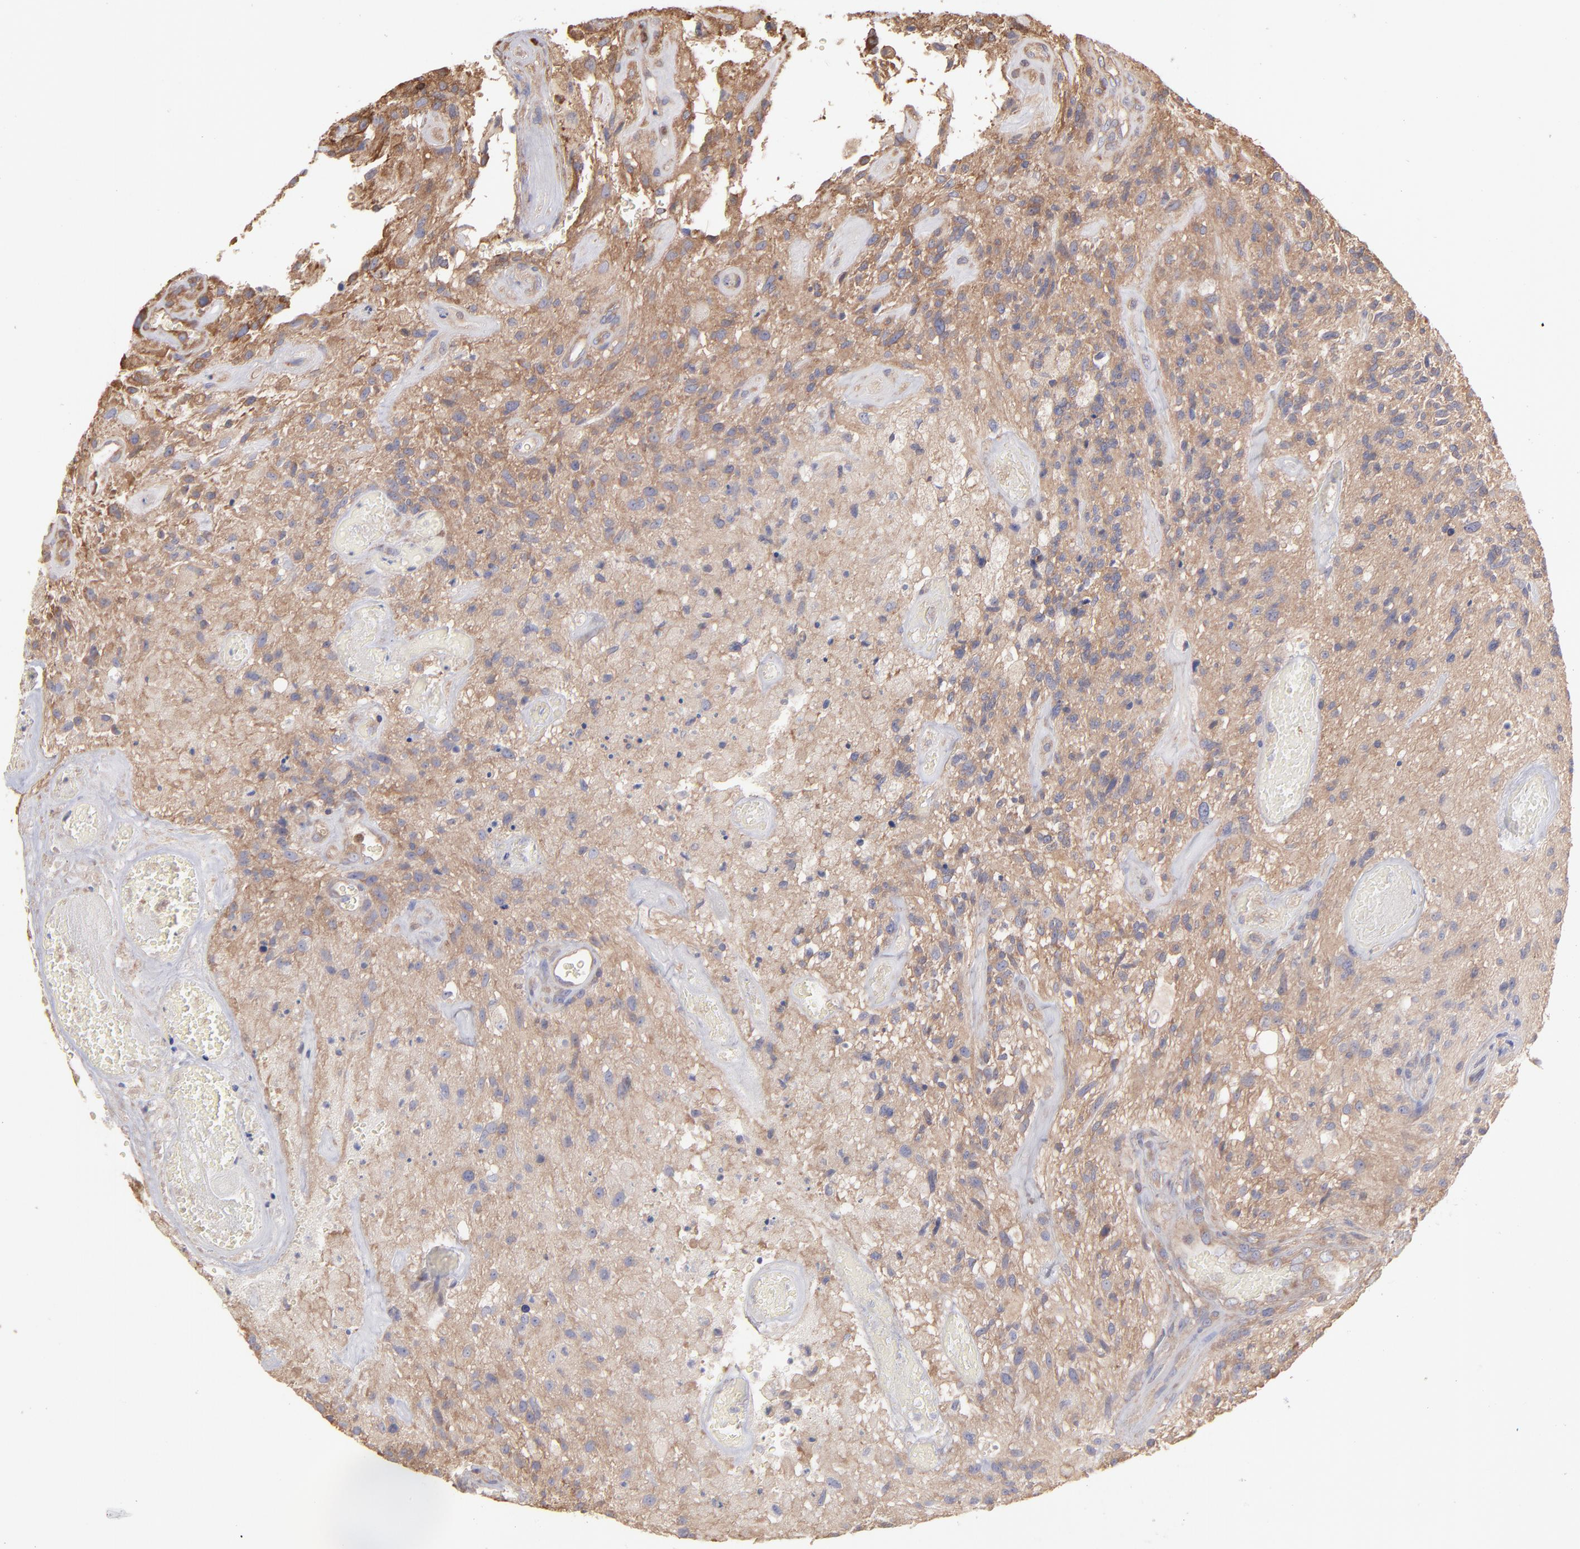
{"staining": {"intensity": "moderate", "quantity": "25%-75%", "location": "cytoplasmic/membranous"}, "tissue": "glioma", "cell_type": "Tumor cells", "image_type": "cancer", "snomed": [{"axis": "morphology", "description": "Normal tissue, NOS"}, {"axis": "morphology", "description": "Glioma, malignant, High grade"}, {"axis": "topography", "description": "Cerebral cortex"}], "caption": "Glioma stained for a protein demonstrates moderate cytoplasmic/membranous positivity in tumor cells.", "gene": "MAP2K2", "patient": {"sex": "male", "age": 75}}